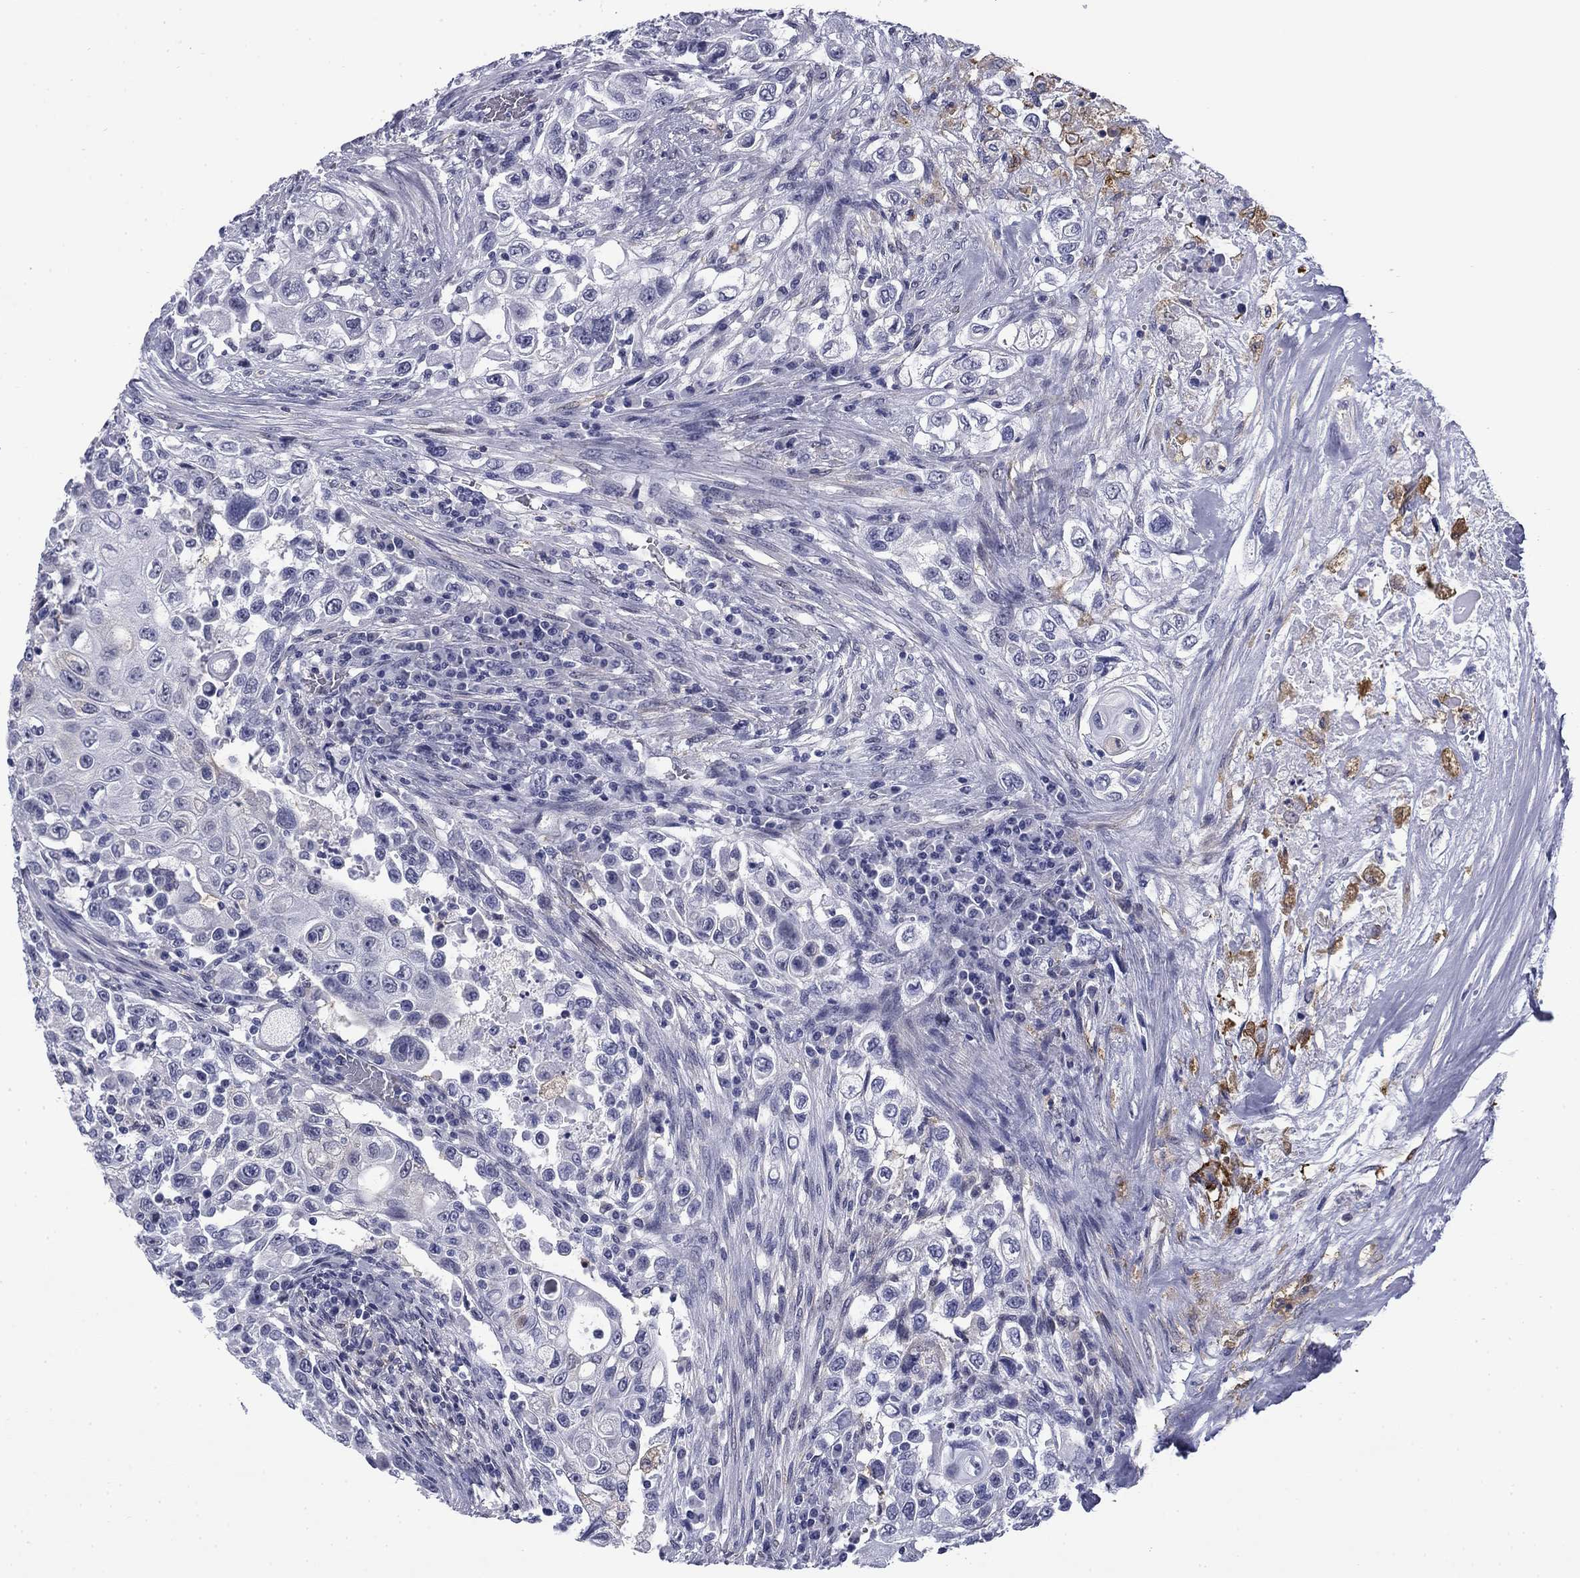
{"staining": {"intensity": "negative", "quantity": "none", "location": "none"}, "tissue": "urothelial cancer", "cell_type": "Tumor cells", "image_type": "cancer", "snomed": [{"axis": "morphology", "description": "Urothelial carcinoma, High grade"}, {"axis": "topography", "description": "Urinary bladder"}], "caption": "Immunohistochemical staining of human high-grade urothelial carcinoma exhibits no significant expression in tumor cells.", "gene": "BCL2L14", "patient": {"sex": "female", "age": 56}}